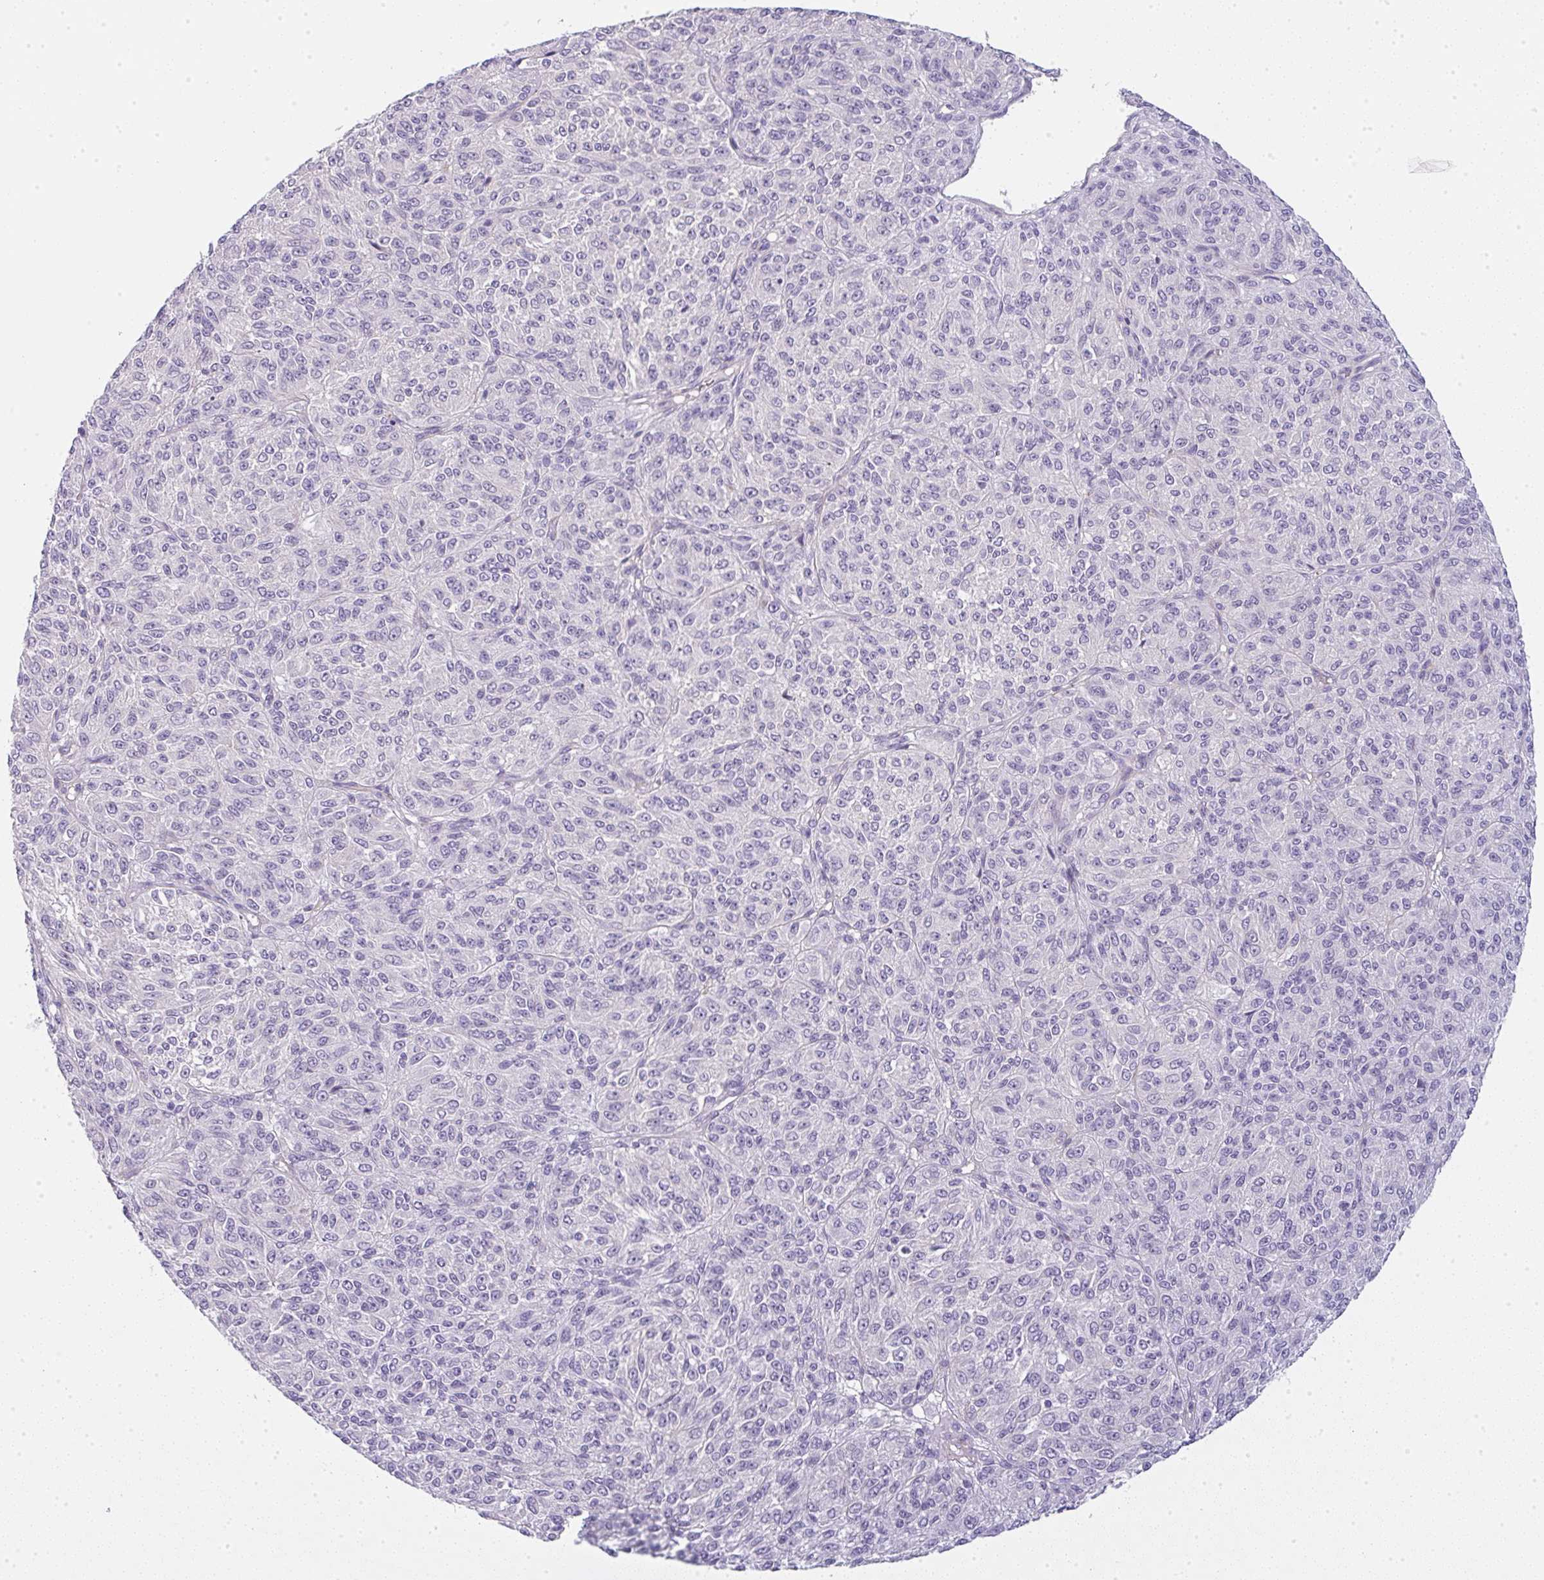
{"staining": {"intensity": "negative", "quantity": "none", "location": "none"}, "tissue": "melanoma", "cell_type": "Tumor cells", "image_type": "cancer", "snomed": [{"axis": "morphology", "description": "Malignant melanoma, Metastatic site"}, {"axis": "topography", "description": "Brain"}], "caption": "Immunohistochemistry (IHC) micrograph of malignant melanoma (metastatic site) stained for a protein (brown), which reveals no expression in tumor cells.", "gene": "LPAR4", "patient": {"sex": "female", "age": 56}}